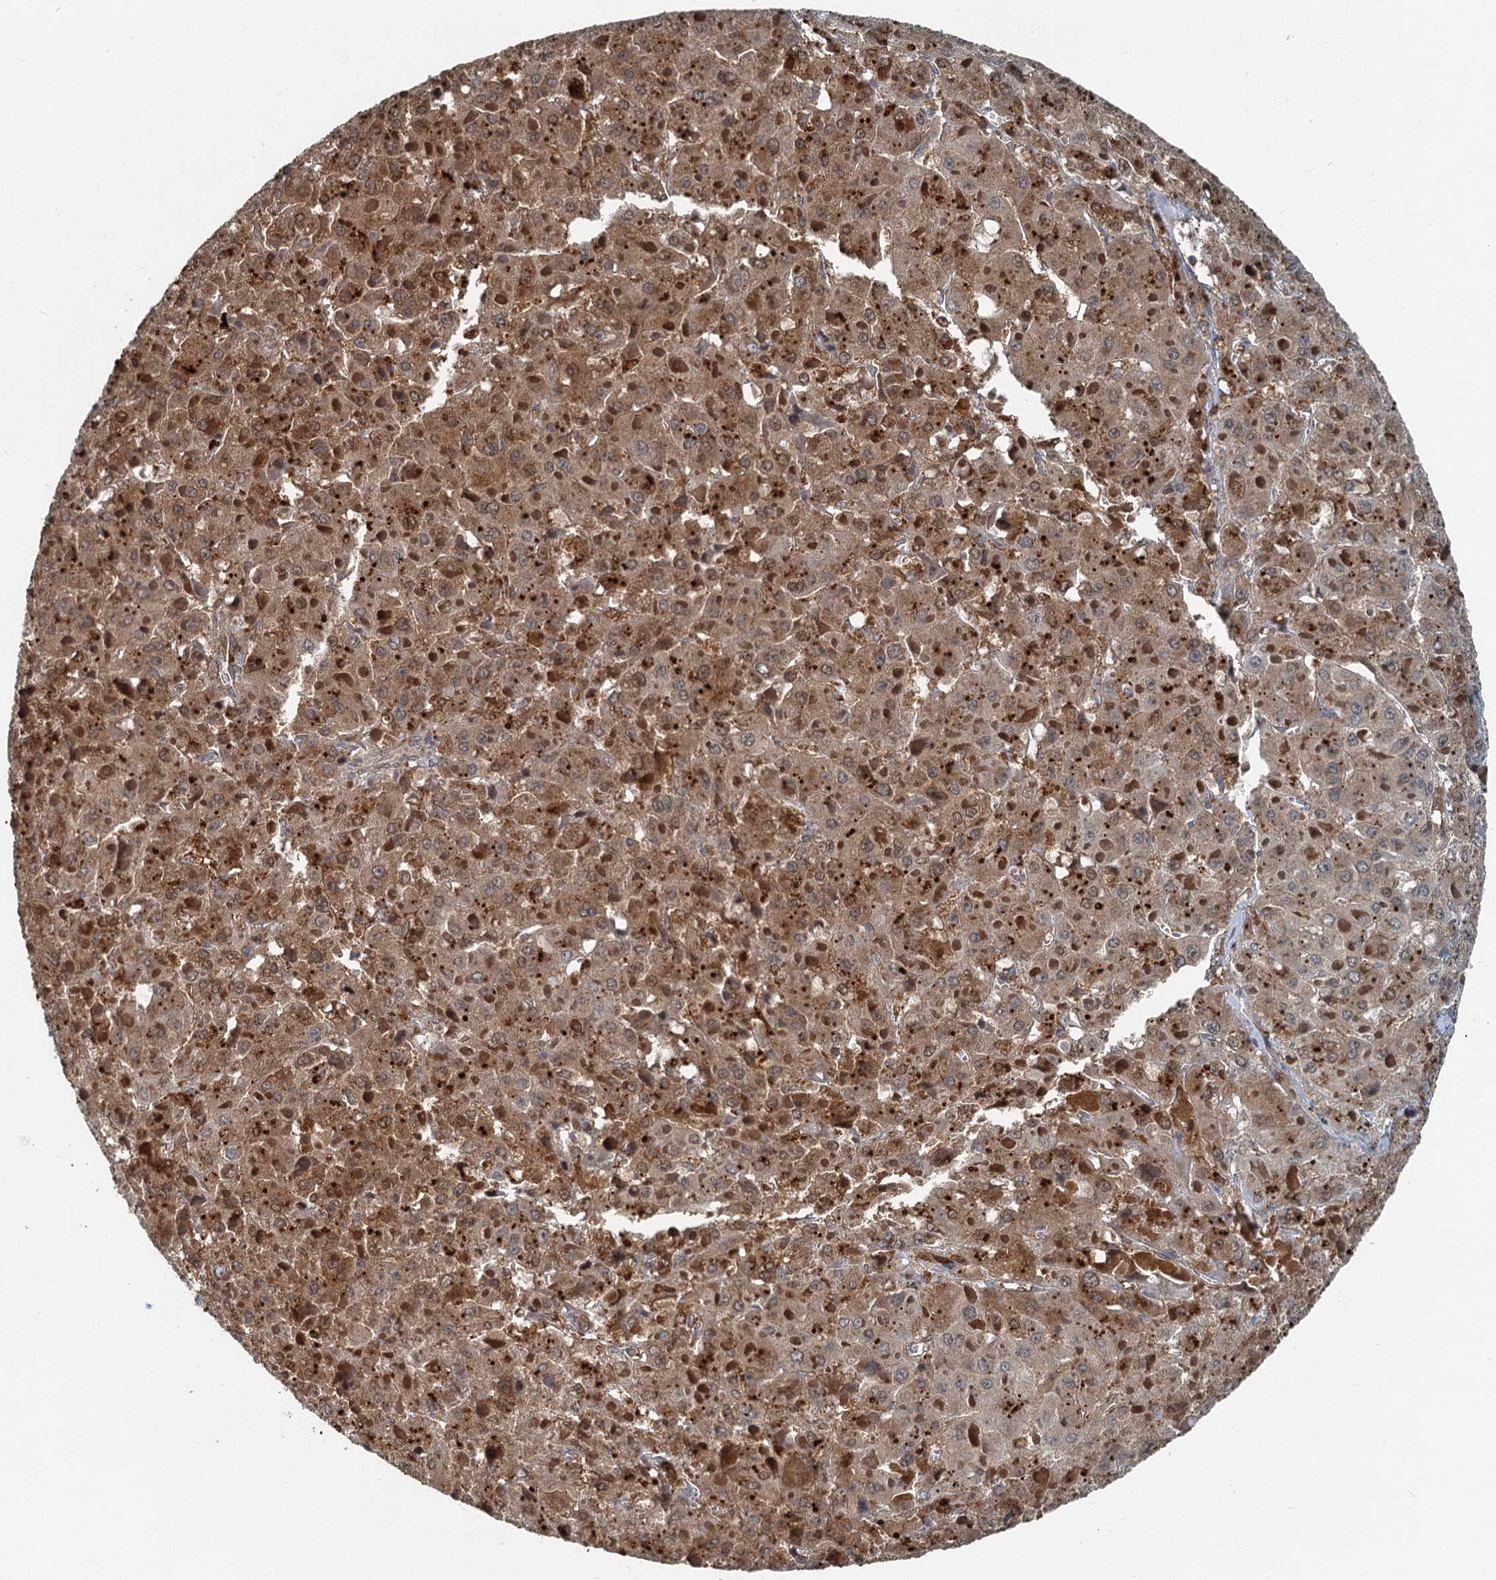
{"staining": {"intensity": "moderate", "quantity": ">75%", "location": "cytoplasmic/membranous"}, "tissue": "liver cancer", "cell_type": "Tumor cells", "image_type": "cancer", "snomed": [{"axis": "morphology", "description": "Carcinoma, Hepatocellular, NOS"}, {"axis": "topography", "description": "Liver"}], "caption": "An immunohistochemistry (IHC) photomicrograph of tumor tissue is shown. Protein staining in brown highlights moderate cytoplasmic/membranous positivity in liver cancer (hepatocellular carcinoma) within tumor cells.", "gene": "GPI", "patient": {"sex": "female", "age": 73}}